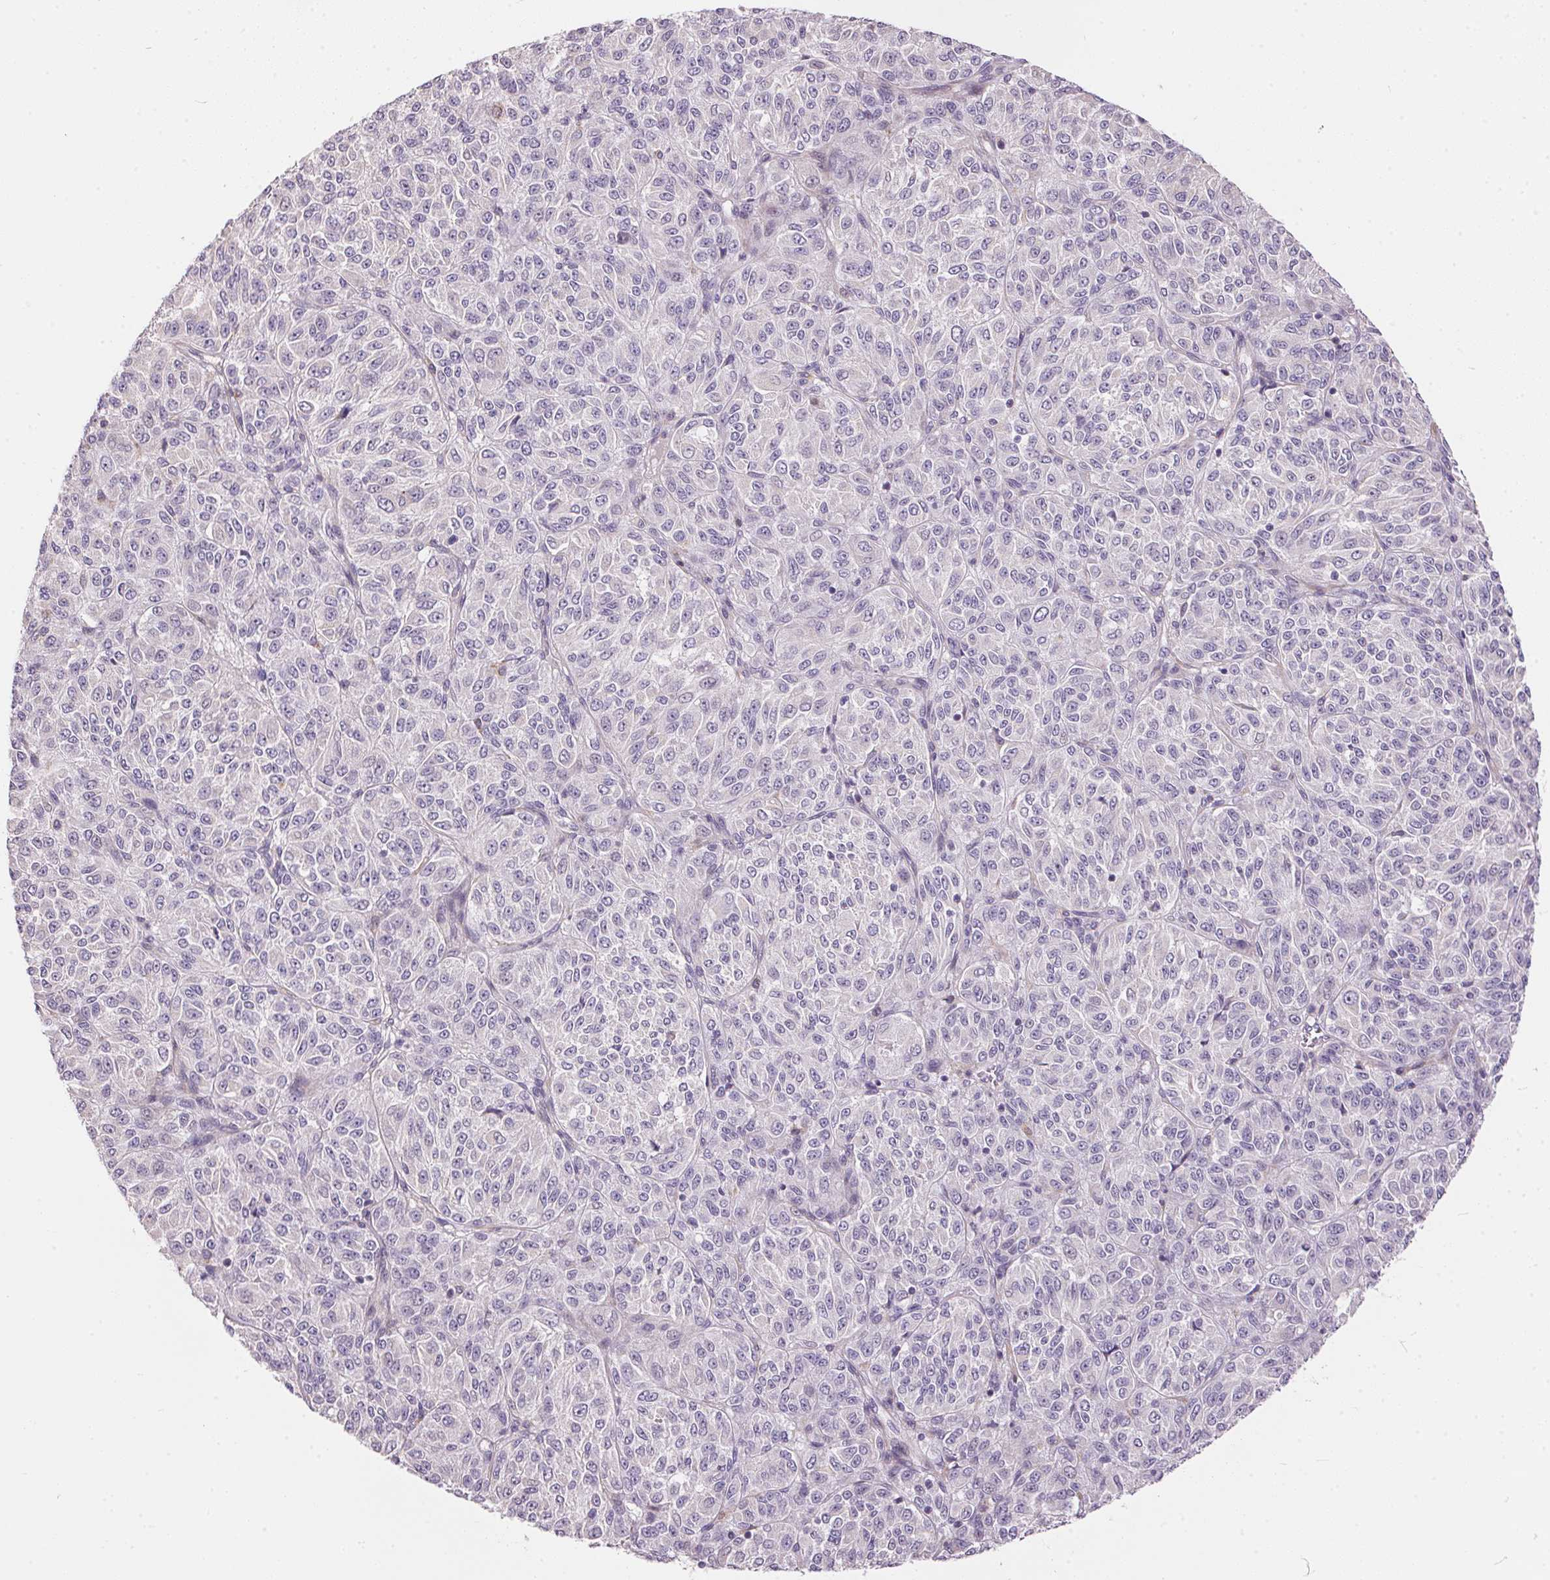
{"staining": {"intensity": "negative", "quantity": "none", "location": "none"}, "tissue": "melanoma", "cell_type": "Tumor cells", "image_type": "cancer", "snomed": [{"axis": "morphology", "description": "Malignant melanoma, Metastatic site"}, {"axis": "topography", "description": "Brain"}], "caption": "Tumor cells are negative for brown protein staining in malignant melanoma (metastatic site).", "gene": "UNC13B", "patient": {"sex": "female", "age": 56}}